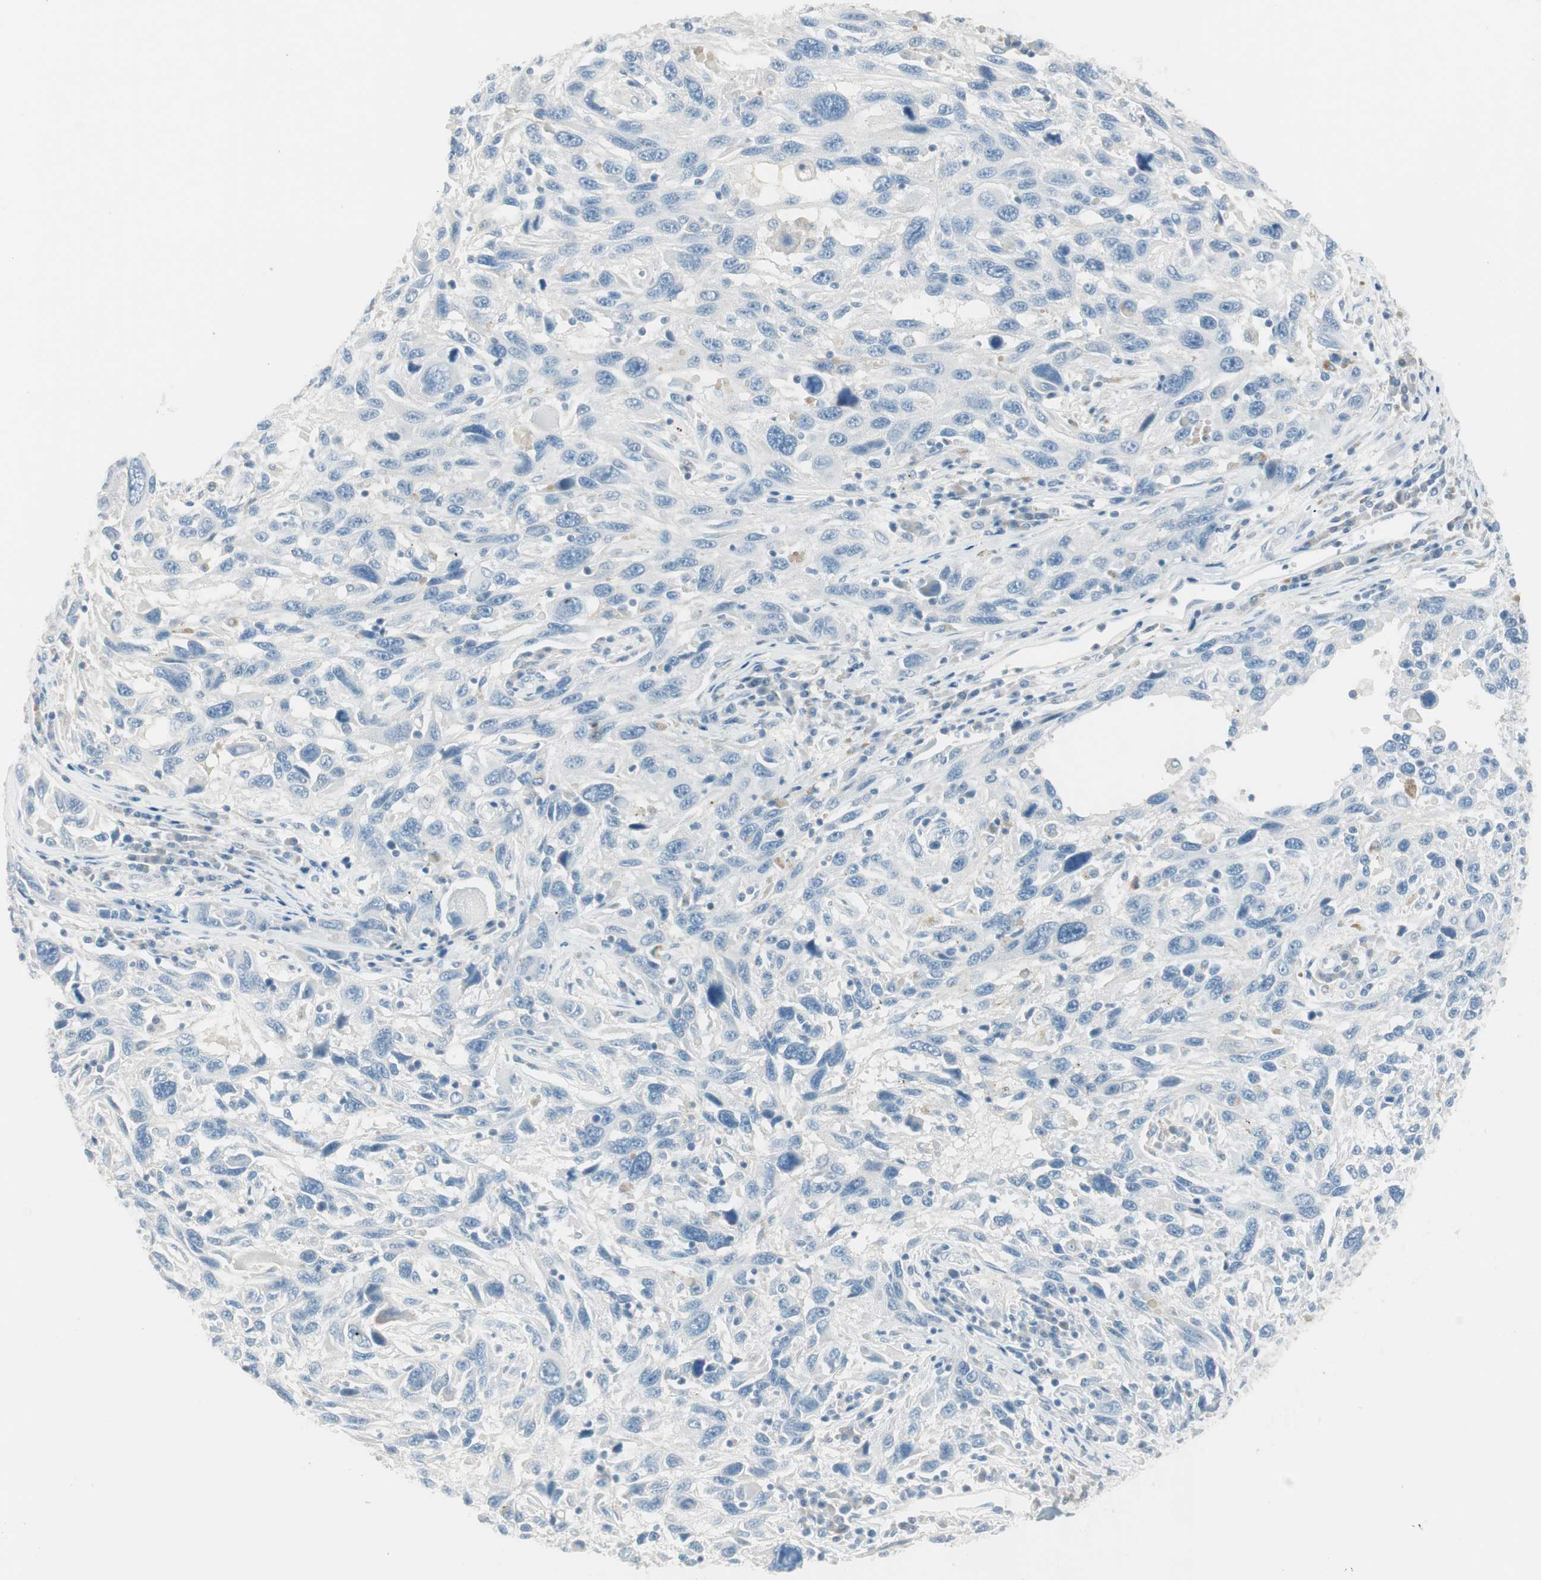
{"staining": {"intensity": "negative", "quantity": "none", "location": "none"}, "tissue": "melanoma", "cell_type": "Tumor cells", "image_type": "cancer", "snomed": [{"axis": "morphology", "description": "Malignant melanoma, NOS"}, {"axis": "topography", "description": "Skin"}], "caption": "Malignant melanoma stained for a protein using IHC demonstrates no expression tumor cells.", "gene": "ITLN2", "patient": {"sex": "male", "age": 53}}